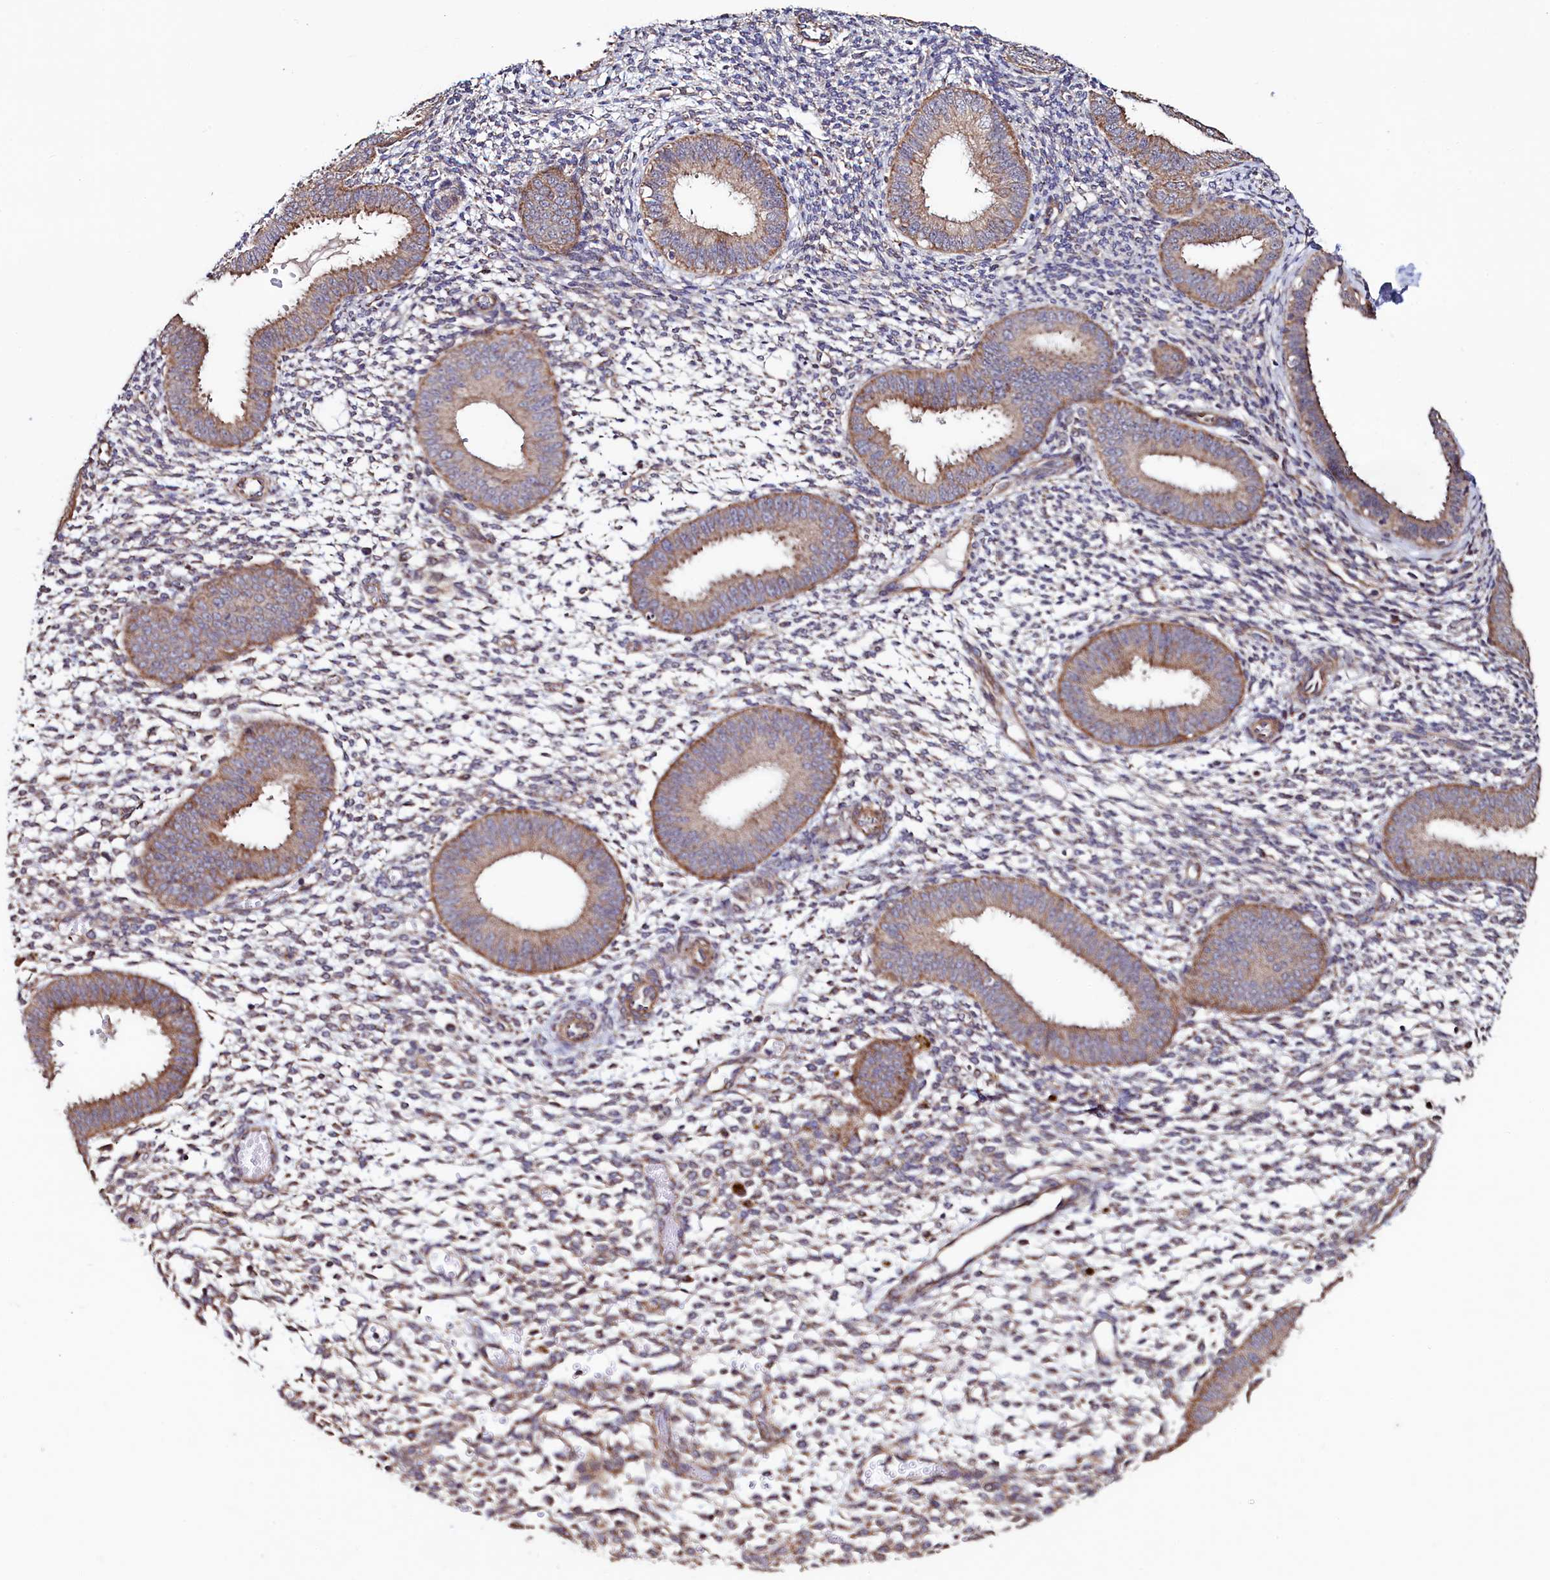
{"staining": {"intensity": "weak", "quantity": "<25%", "location": "cytoplasmic/membranous"}, "tissue": "endometrium", "cell_type": "Cells in endometrial stroma", "image_type": "normal", "snomed": [{"axis": "morphology", "description": "Normal tissue, NOS"}, {"axis": "topography", "description": "Uterus"}, {"axis": "topography", "description": "Endometrium"}], "caption": "Immunohistochemistry (IHC) image of benign endometrium stained for a protein (brown), which displays no staining in cells in endometrial stroma.", "gene": "RBFA", "patient": {"sex": "female", "age": 48}}